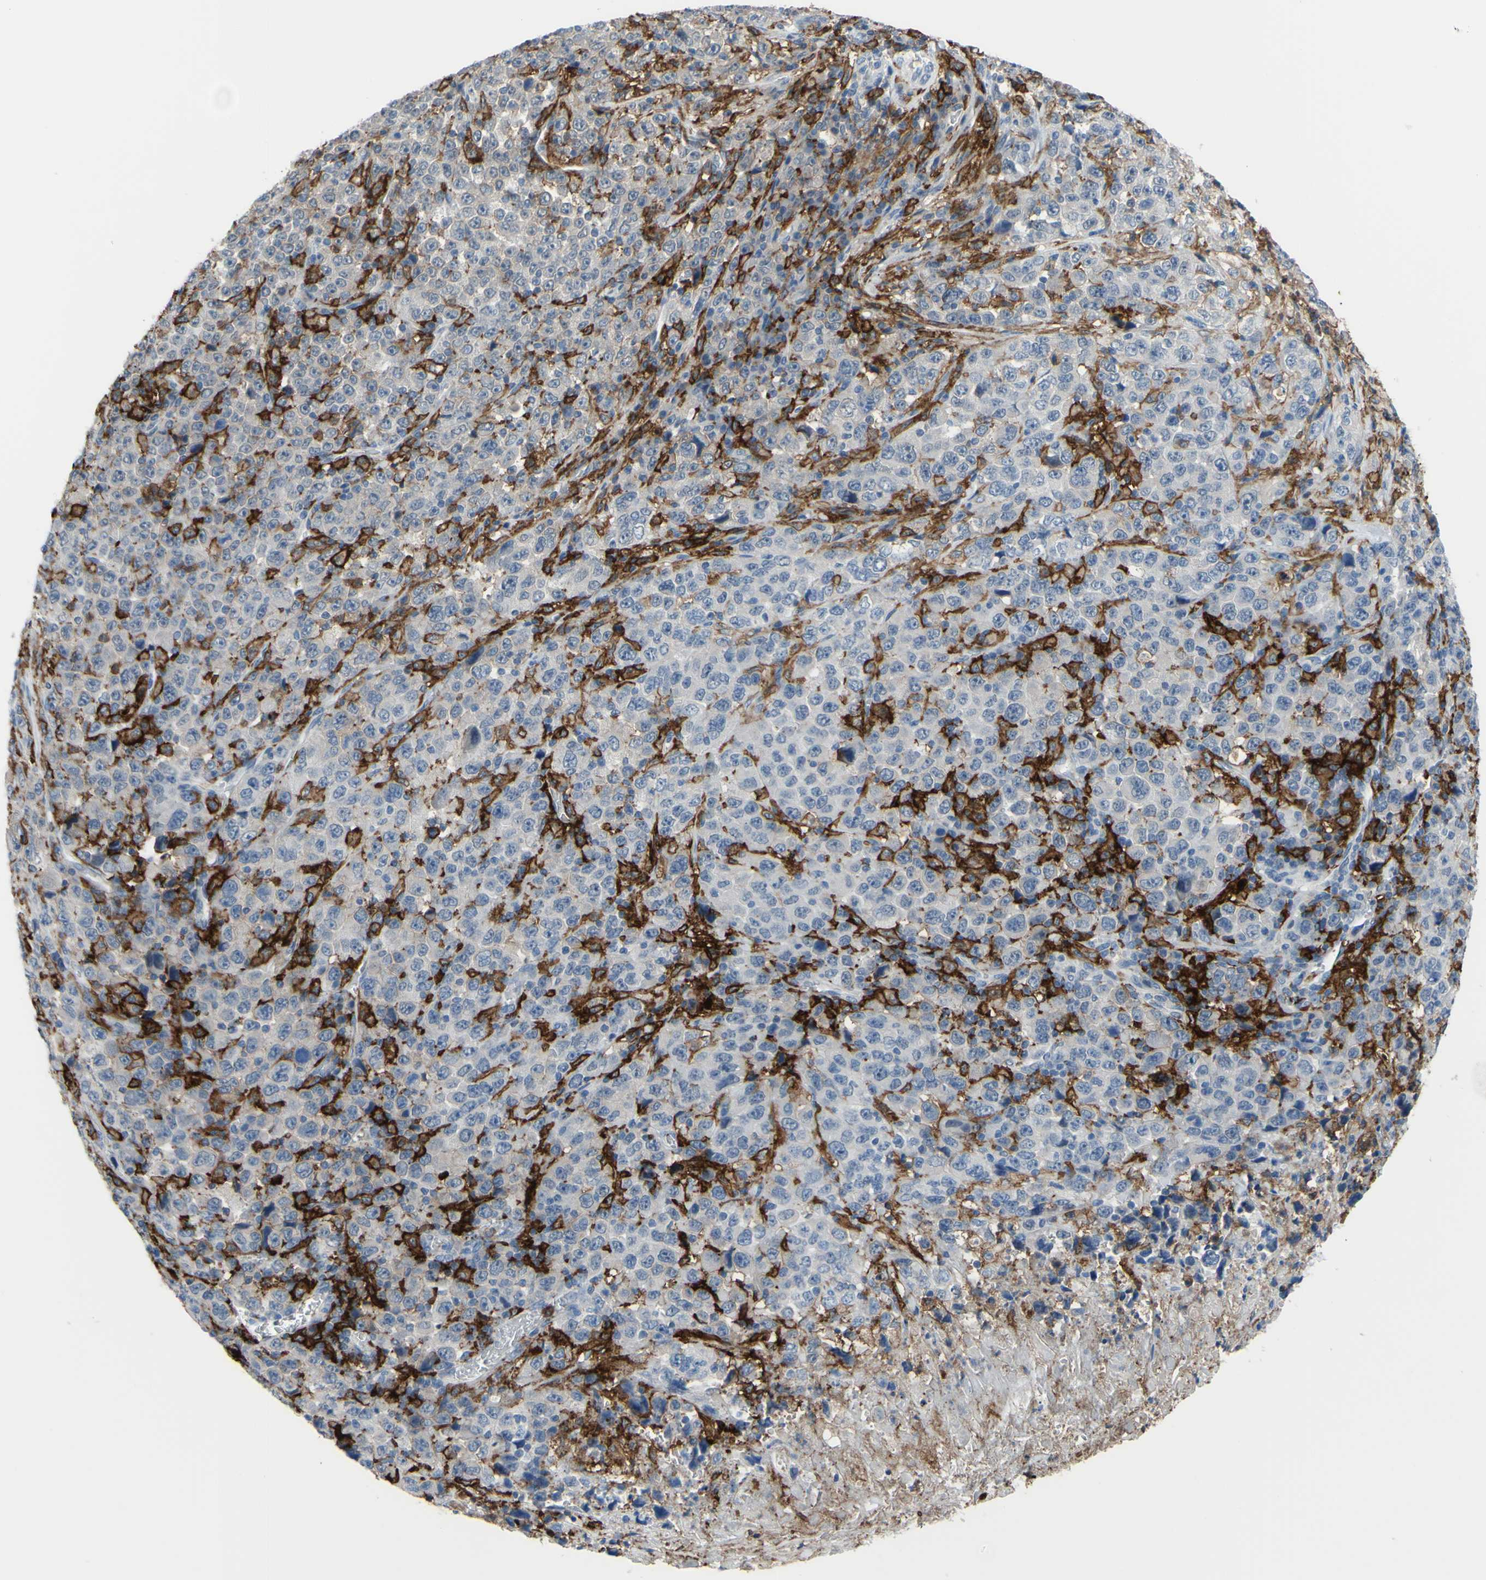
{"staining": {"intensity": "negative", "quantity": "none", "location": "none"}, "tissue": "stomach cancer", "cell_type": "Tumor cells", "image_type": "cancer", "snomed": [{"axis": "morphology", "description": "Normal tissue, NOS"}, {"axis": "morphology", "description": "Adenocarcinoma, NOS"}, {"axis": "topography", "description": "Stomach, upper"}, {"axis": "topography", "description": "Stomach"}], "caption": "Tumor cells are negative for brown protein staining in adenocarcinoma (stomach). (IHC, brightfield microscopy, high magnification).", "gene": "FCGR2A", "patient": {"sex": "male", "age": 59}}